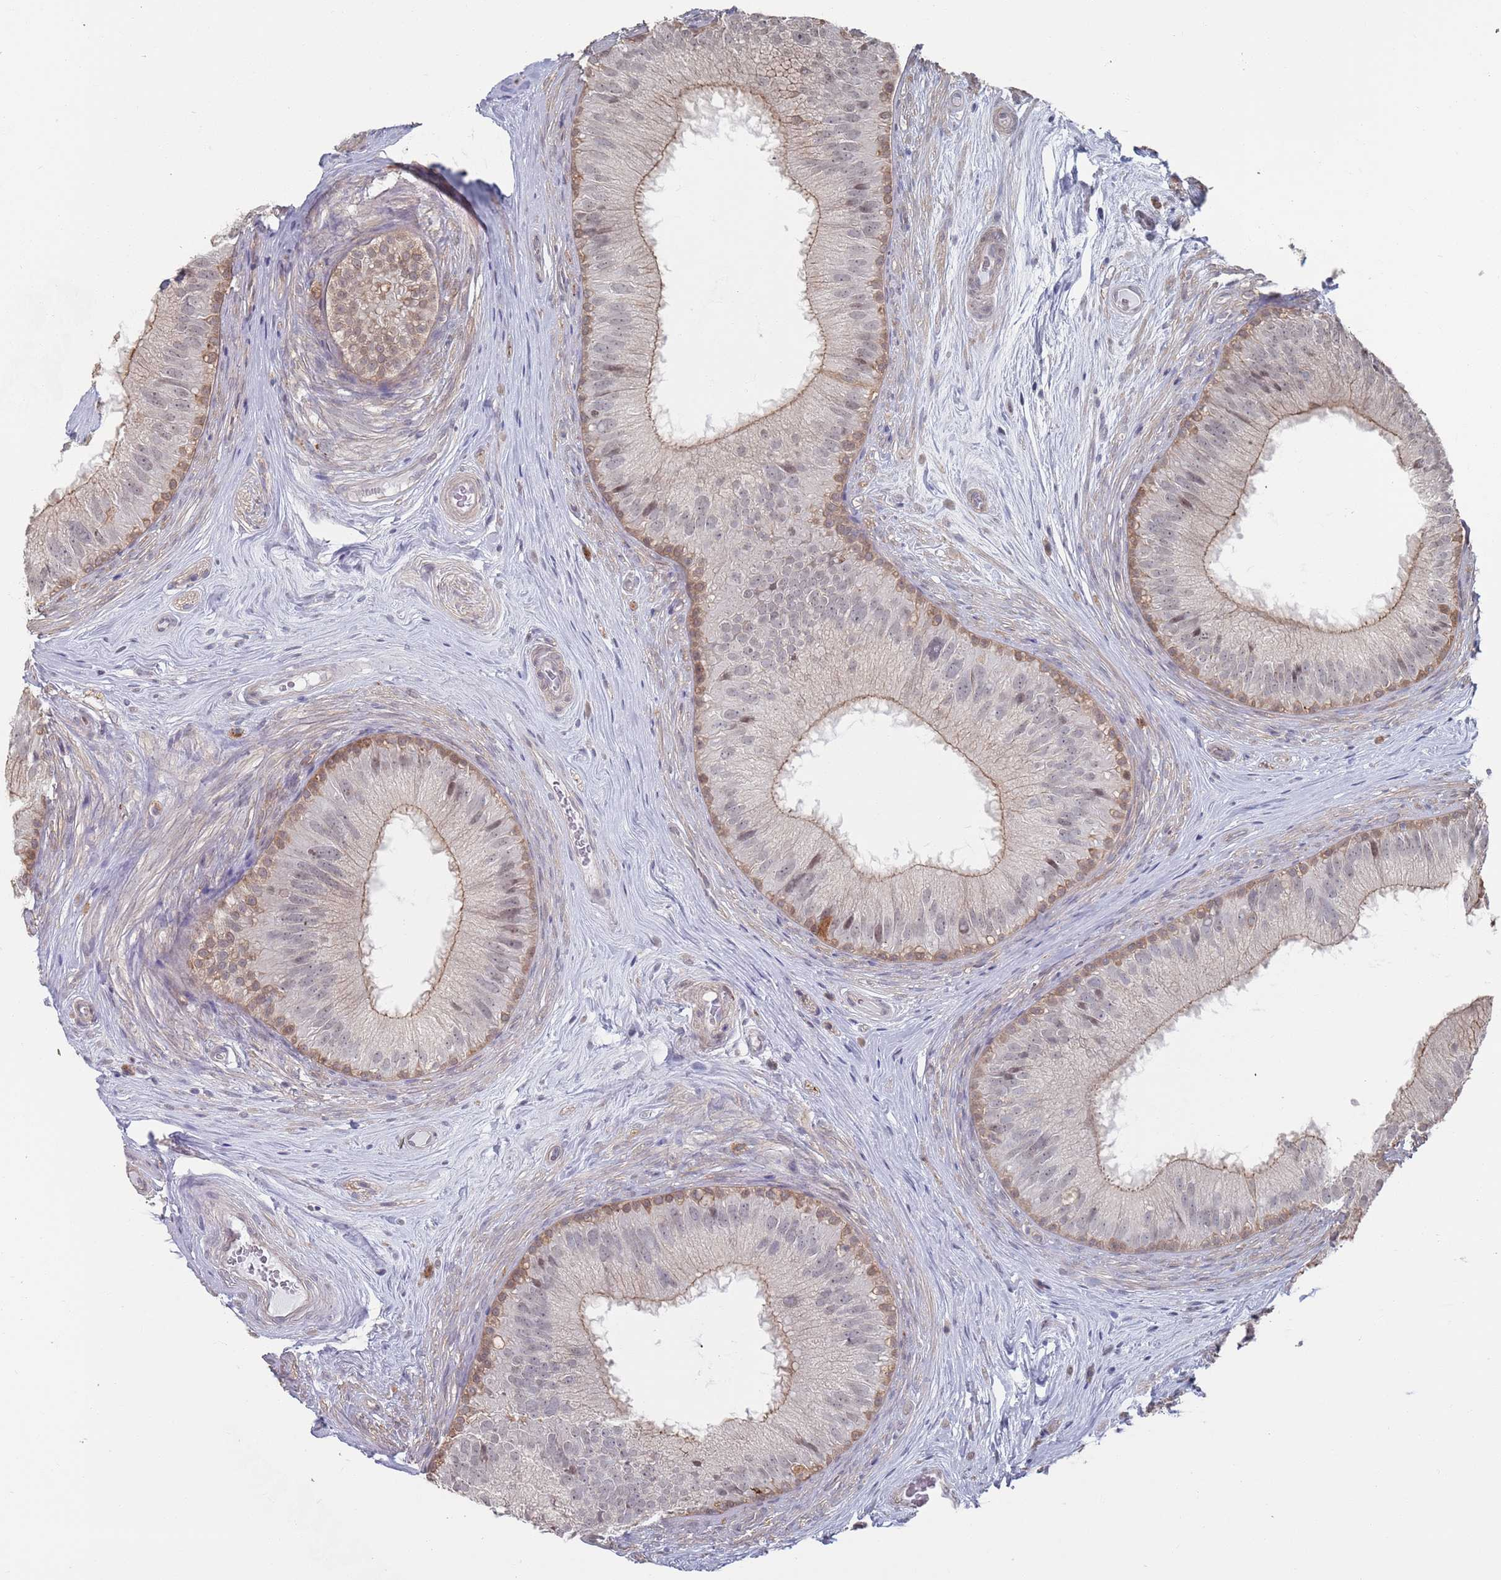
{"staining": {"intensity": "moderate", "quantity": "25%-75%", "location": "cytoplasmic/membranous"}, "tissue": "epididymis", "cell_type": "Glandular cells", "image_type": "normal", "snomed": [{"axis": "morphology", "description": "Normal tissue, NOS"}, {"axis": "topography", "description": "Epididymis"}], "caption": "The histopathology image shows immunohistochemical staining of normal epididymis. There is moderate cytoplasmic/membranous staining is present in about 25%-75% of glandular cells.", "gene": "DGKD", "patient": {"sex": "male", "age": 34}}